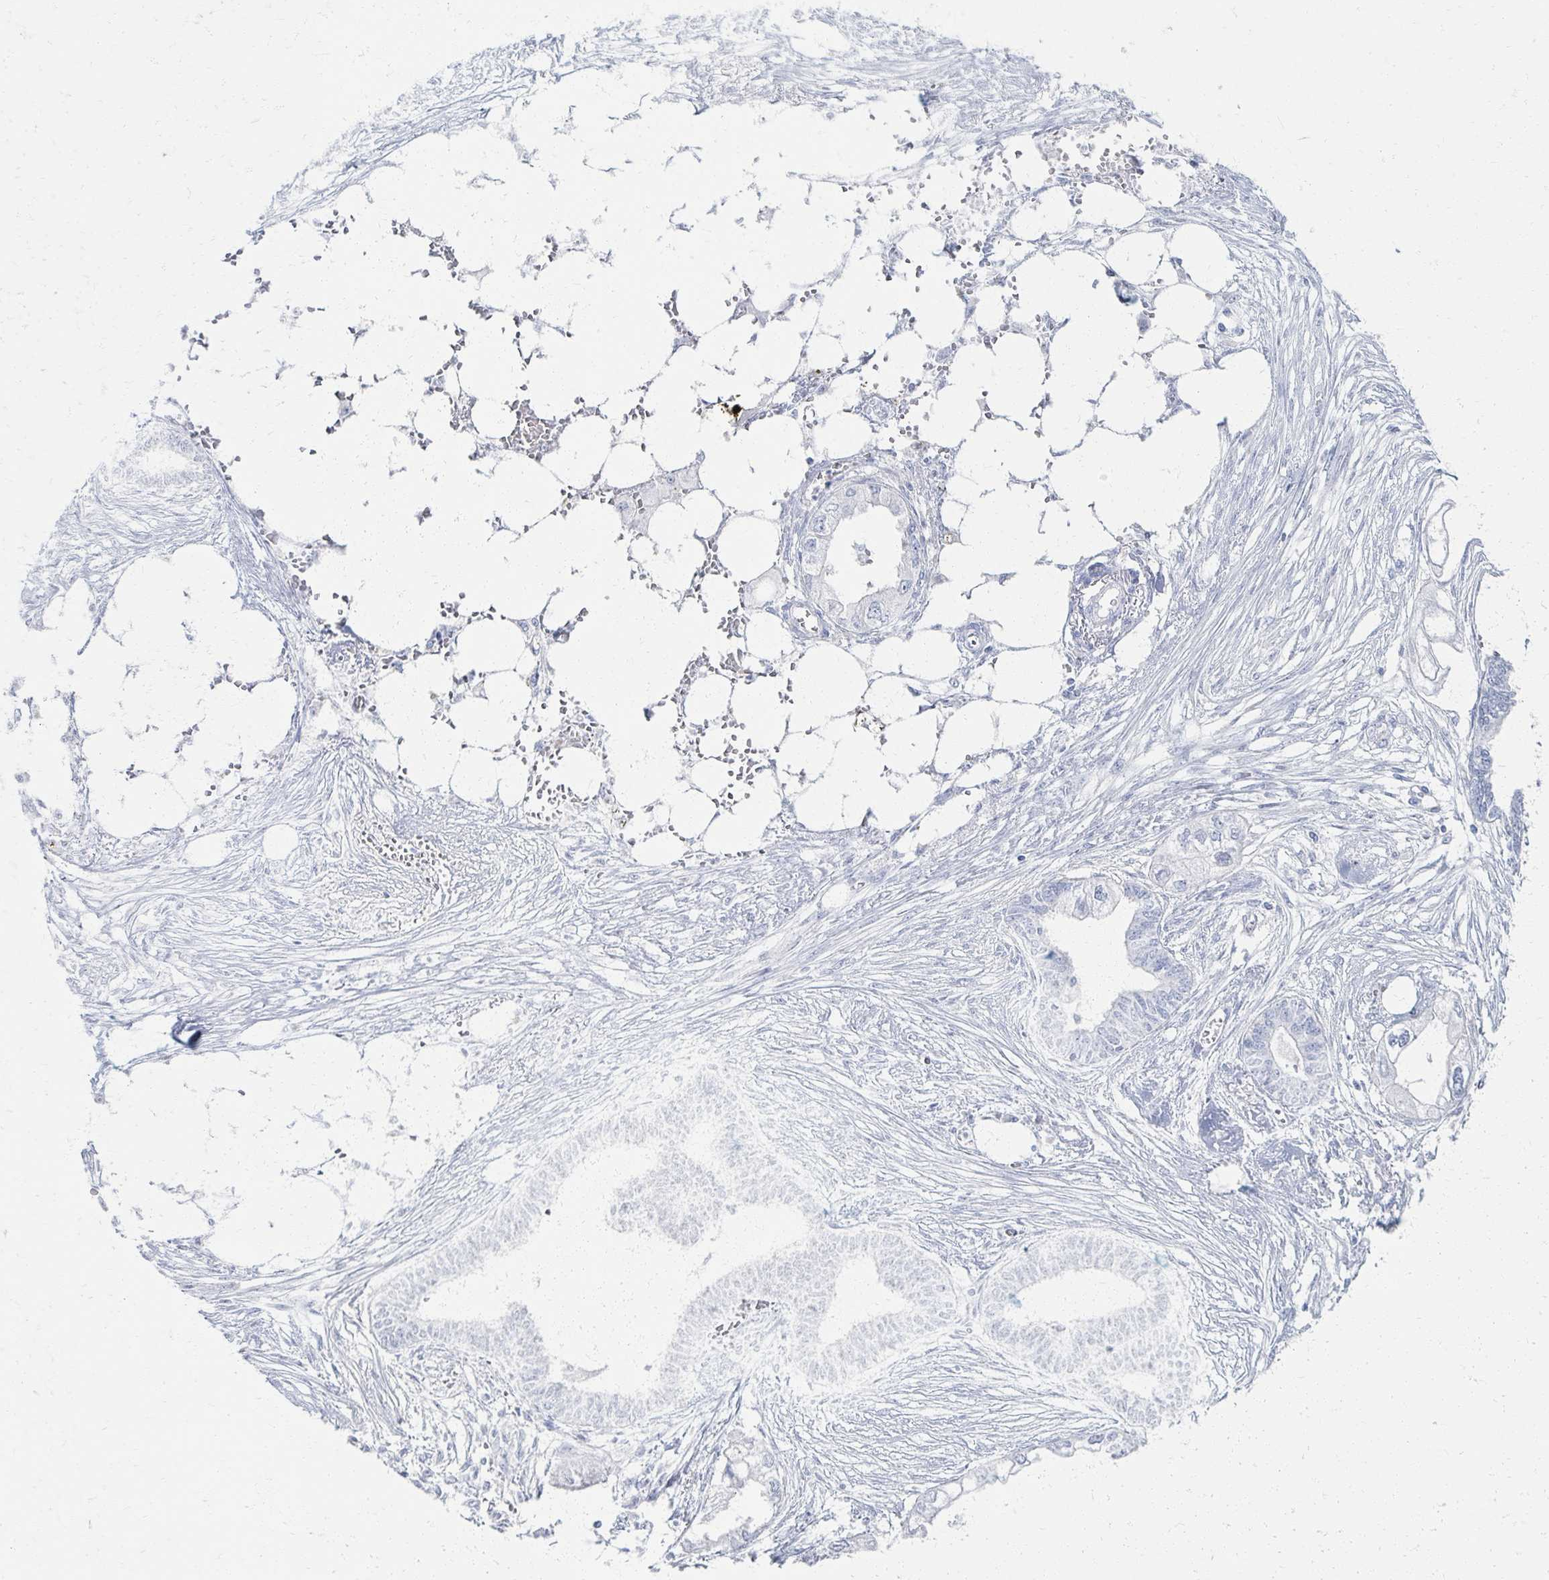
{"staining": {"intensity": "negative", "quantity": "none", "location": "none"}, "tissue": "endometrial cancer", "cell_type": "Tumor cells", "image_type": "cancer", "snomed": [{"axis": "morphology", "description": "Adenocarcinoma, NOS"}, {"axis": "morphology", "description": "Adenocarcinoma, metastatic, NOS"}, {"axis": "topography", "description": "Adipose tissue"}, {"axis": "topography", "description": "Endometrium"}], "caption": "Tumor cells are negative for protein expression in human metastatic adenocarcinoma (endometrial).", "gene": "PRR20A", "patient": {"sex": "female", "age": 67}}